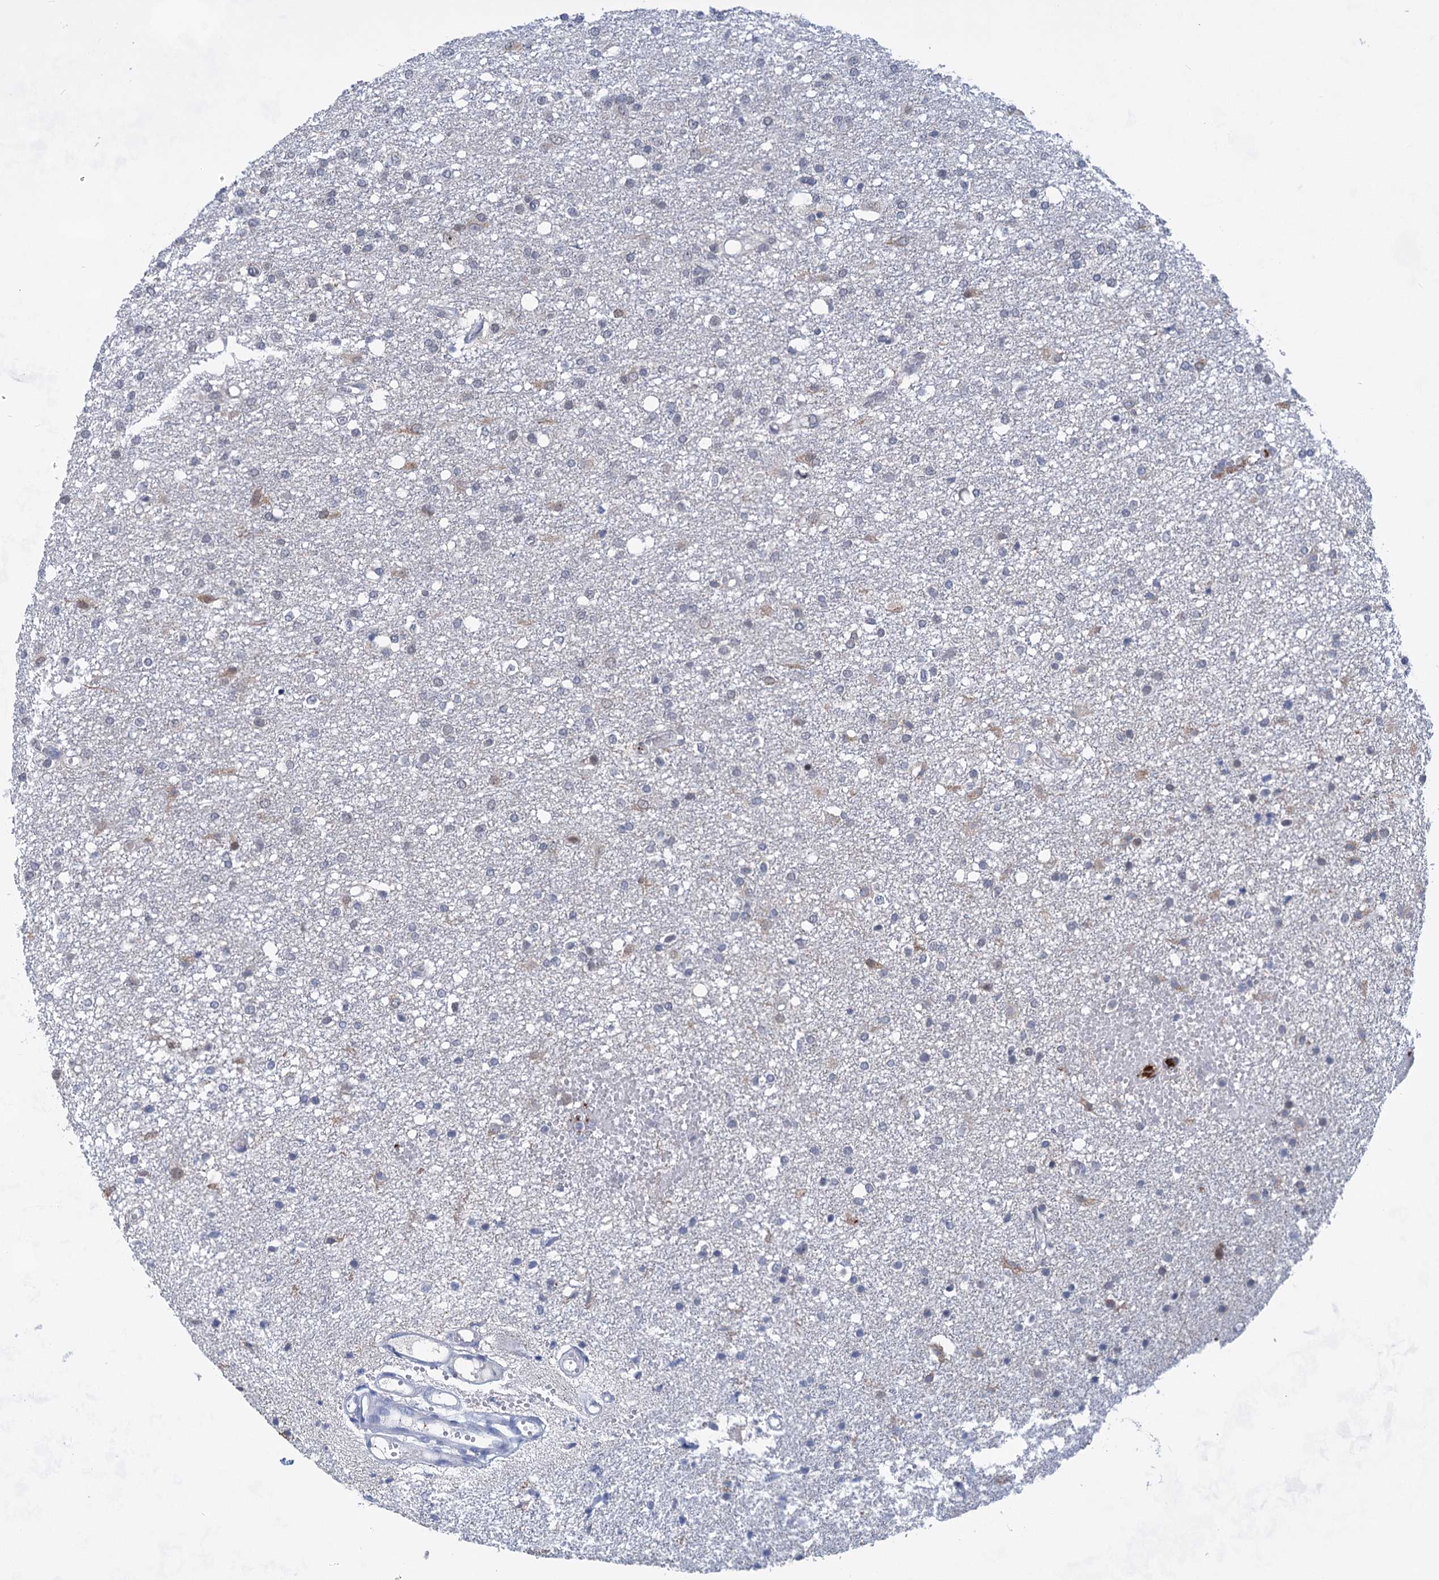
{"staining": {"intensity": "negative", "quantity": "none", "location": "none"}, "tissue": "glioma", "cell_type": "Tumor cells", "image_type": "cancer", "snomed": [{"axis": "morphology", "description": "Glioma, malignant, High grade"}, {"axis": "topography", "description": "Brain"}], "caption": "Human malignant glioma (high-grade) stained for a protein using IHC demonstrates no positivity in tumor cells.", "gene": "MON2", "patient": {"sex": "female", "age": 59}}